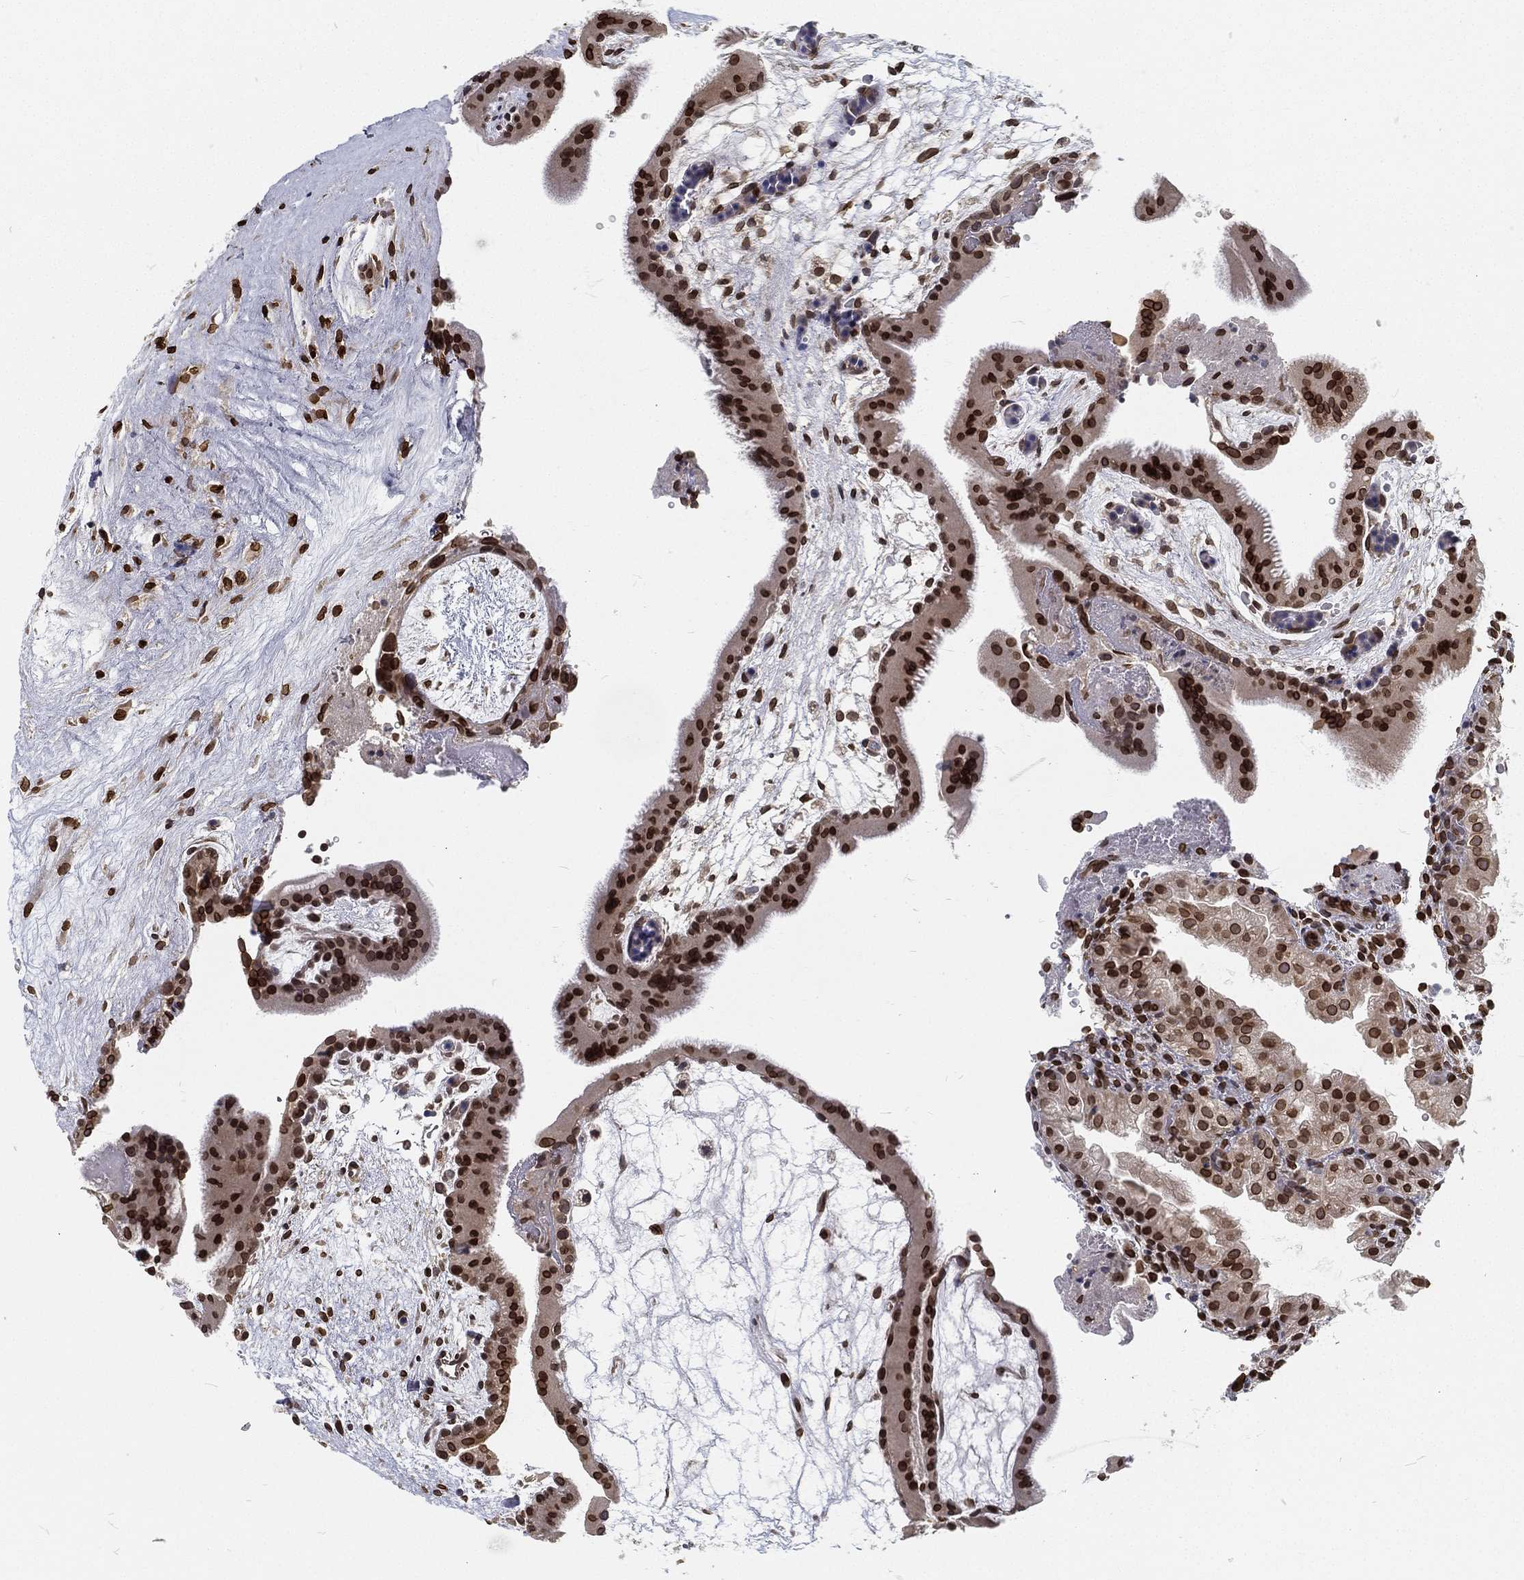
{"staining": {"intensity": "strong", "quantity": "25%-75%", "location": "nuclear"}, "tissue": "placenta", "cell_type": "Decidual cells", "image_type": "normal", "snomed": [{"axis": "morphology", "description": "Normal tissue, NOS"}, {"axis": "topography", "description": "Placenta"}], "caption": "Decidual cells display high levels of strong nuclear staining in approximately 25%-75% of cells in benign placenta.", "gene": "PALB2", "patient": {"sex": "female", "age": 19}}